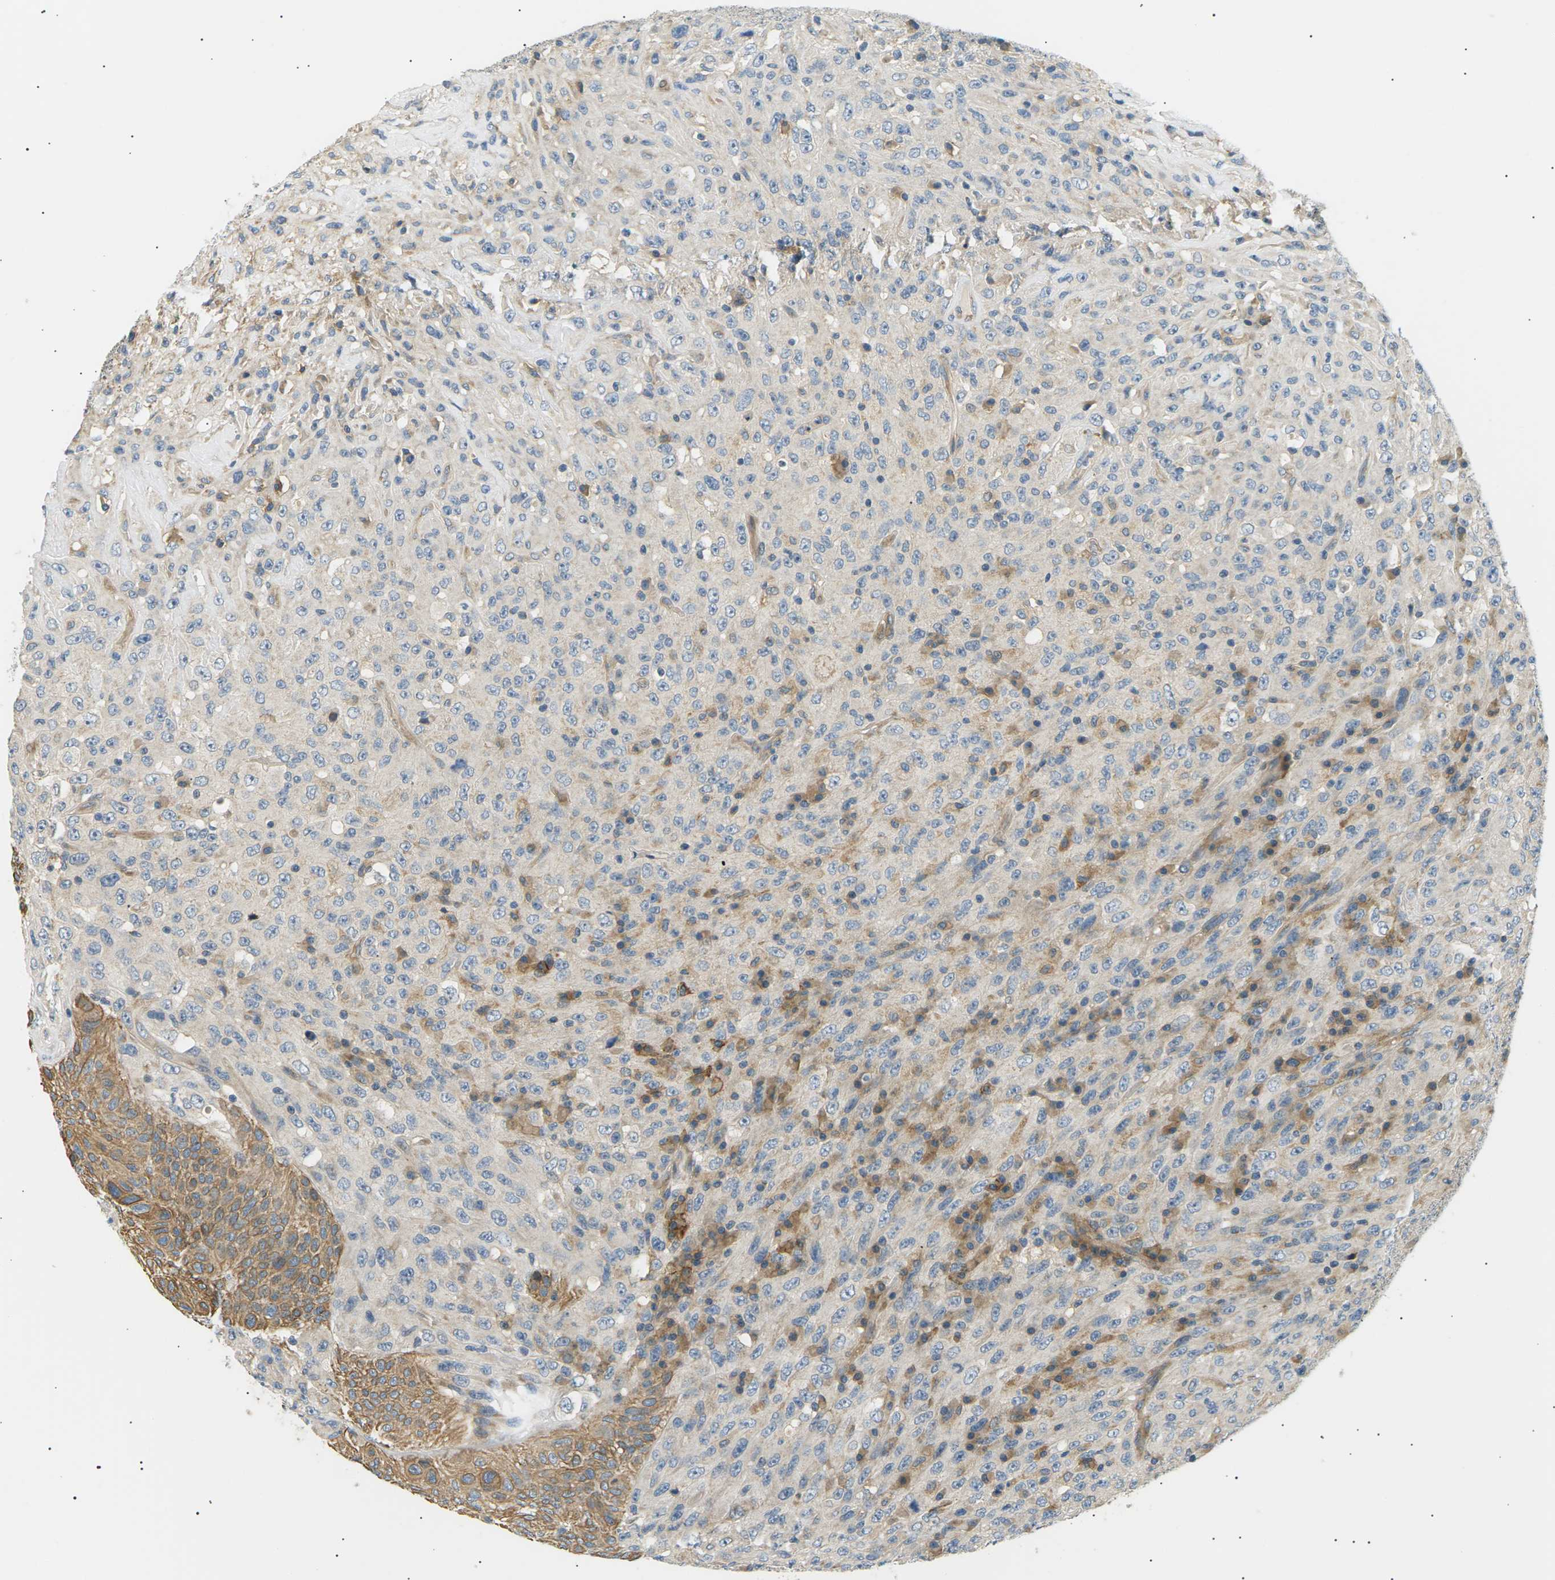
{"staining": {"intensity": "moderate", "quantity": "<25%", "location": "cytoplasmic/membranous"}, "tissue": "urothelial cancer", "cell_type": "Tumor cells", "image_type": "cancer", "snomed": [{"axis": "morphology", "description": "Urothelial carcinoma, High grade"}, {"axis": "topography", "description": "Urinary bladder"}], "caption": "Urothelial carcinoma (high-grade) was stained to show a protein in brown. There is low levels of moderate cytoplasmic/membranous positivity in about <25% of tumor cells. The protein is shown in brown color, while the nuclei are stained blue.", "gene": "TBC1D8", "patient": {"sex": "male", "age": 66}}